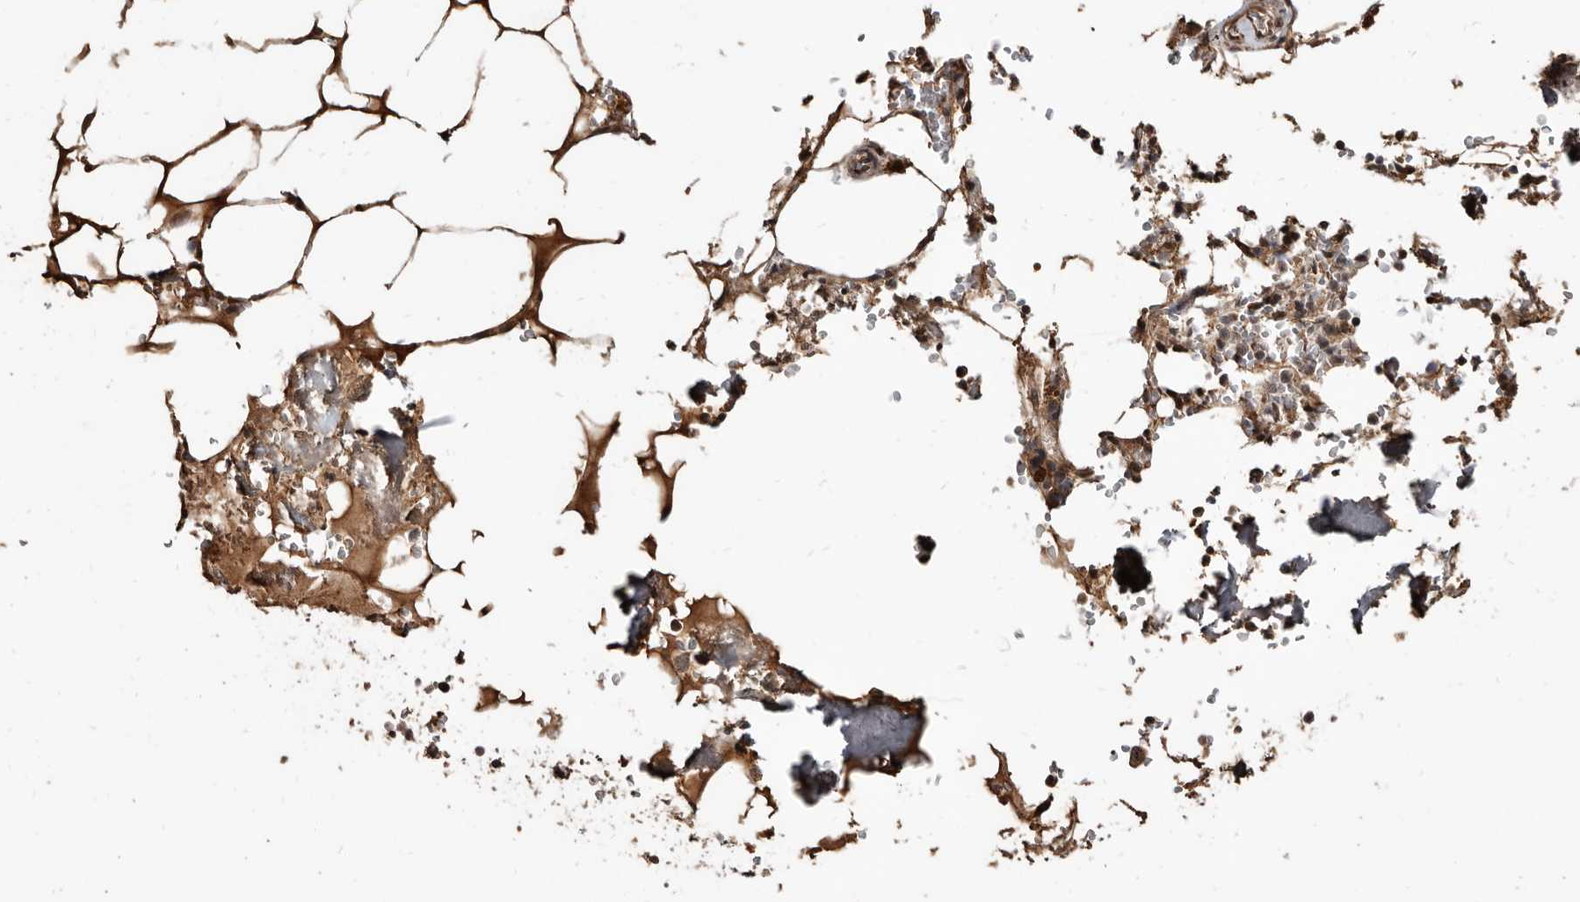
{"staining": {"intensity": "weak", "quantity": "<25%", "location": "cytoplasmic/membranous"}, "tissue": "bone marrow", "cell_type": "Hematopoietic cells", "image_type": "normal", "snomed": [{"axis": "morphology", "description": "Normal tissue, NOS"}, {"axis": "topography", "description": "Bone marrow"}], "caption": "High power microscopy histopathology image of an IHC image of normal bone marrow, revealing no significant staining in hematopoietic cells.", "gene": "AKAP7", "patient": {"sex": "male", "age": 70}}